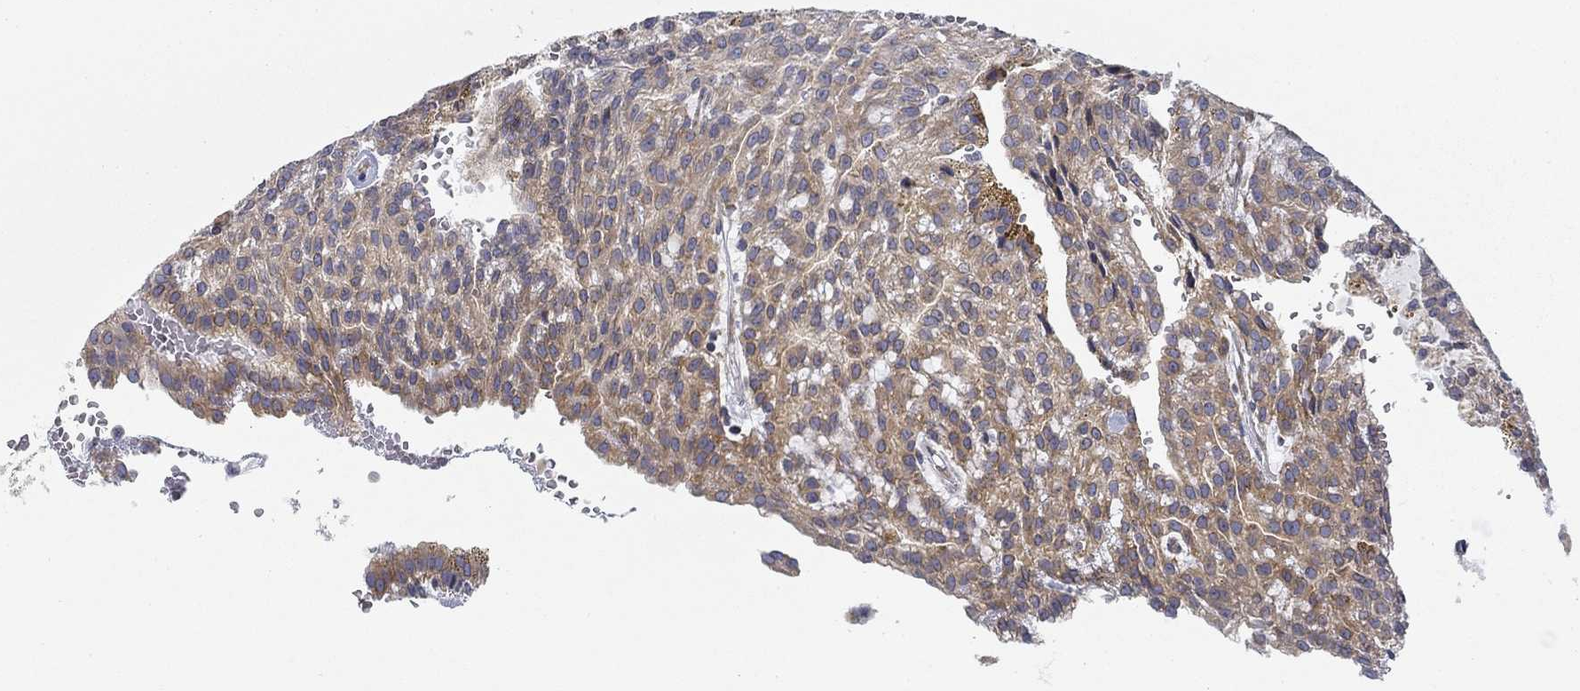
{"staining": {"intensity": "moderate", "quantity": "<25%", "location": "cytoplasmic/membranous"}, "tissue": "renal cancer", "cell_type": "Tumor cells", "image_type": "cancer", "snomed": [{"axis": "morphology", "description": "Adenocarcinoma, NOS"}, {"axis": "topography", "description": "Kidney"}], "caption": "Adenocarcinoma (renal) stained with DAB immunohistochemistry (IHC) displays low levels of moderate cytoplasmic/membranous staining in about <25% of tumor cells.", "gene": "FXR1", "patient": {"sex": "male", "age": 63}}